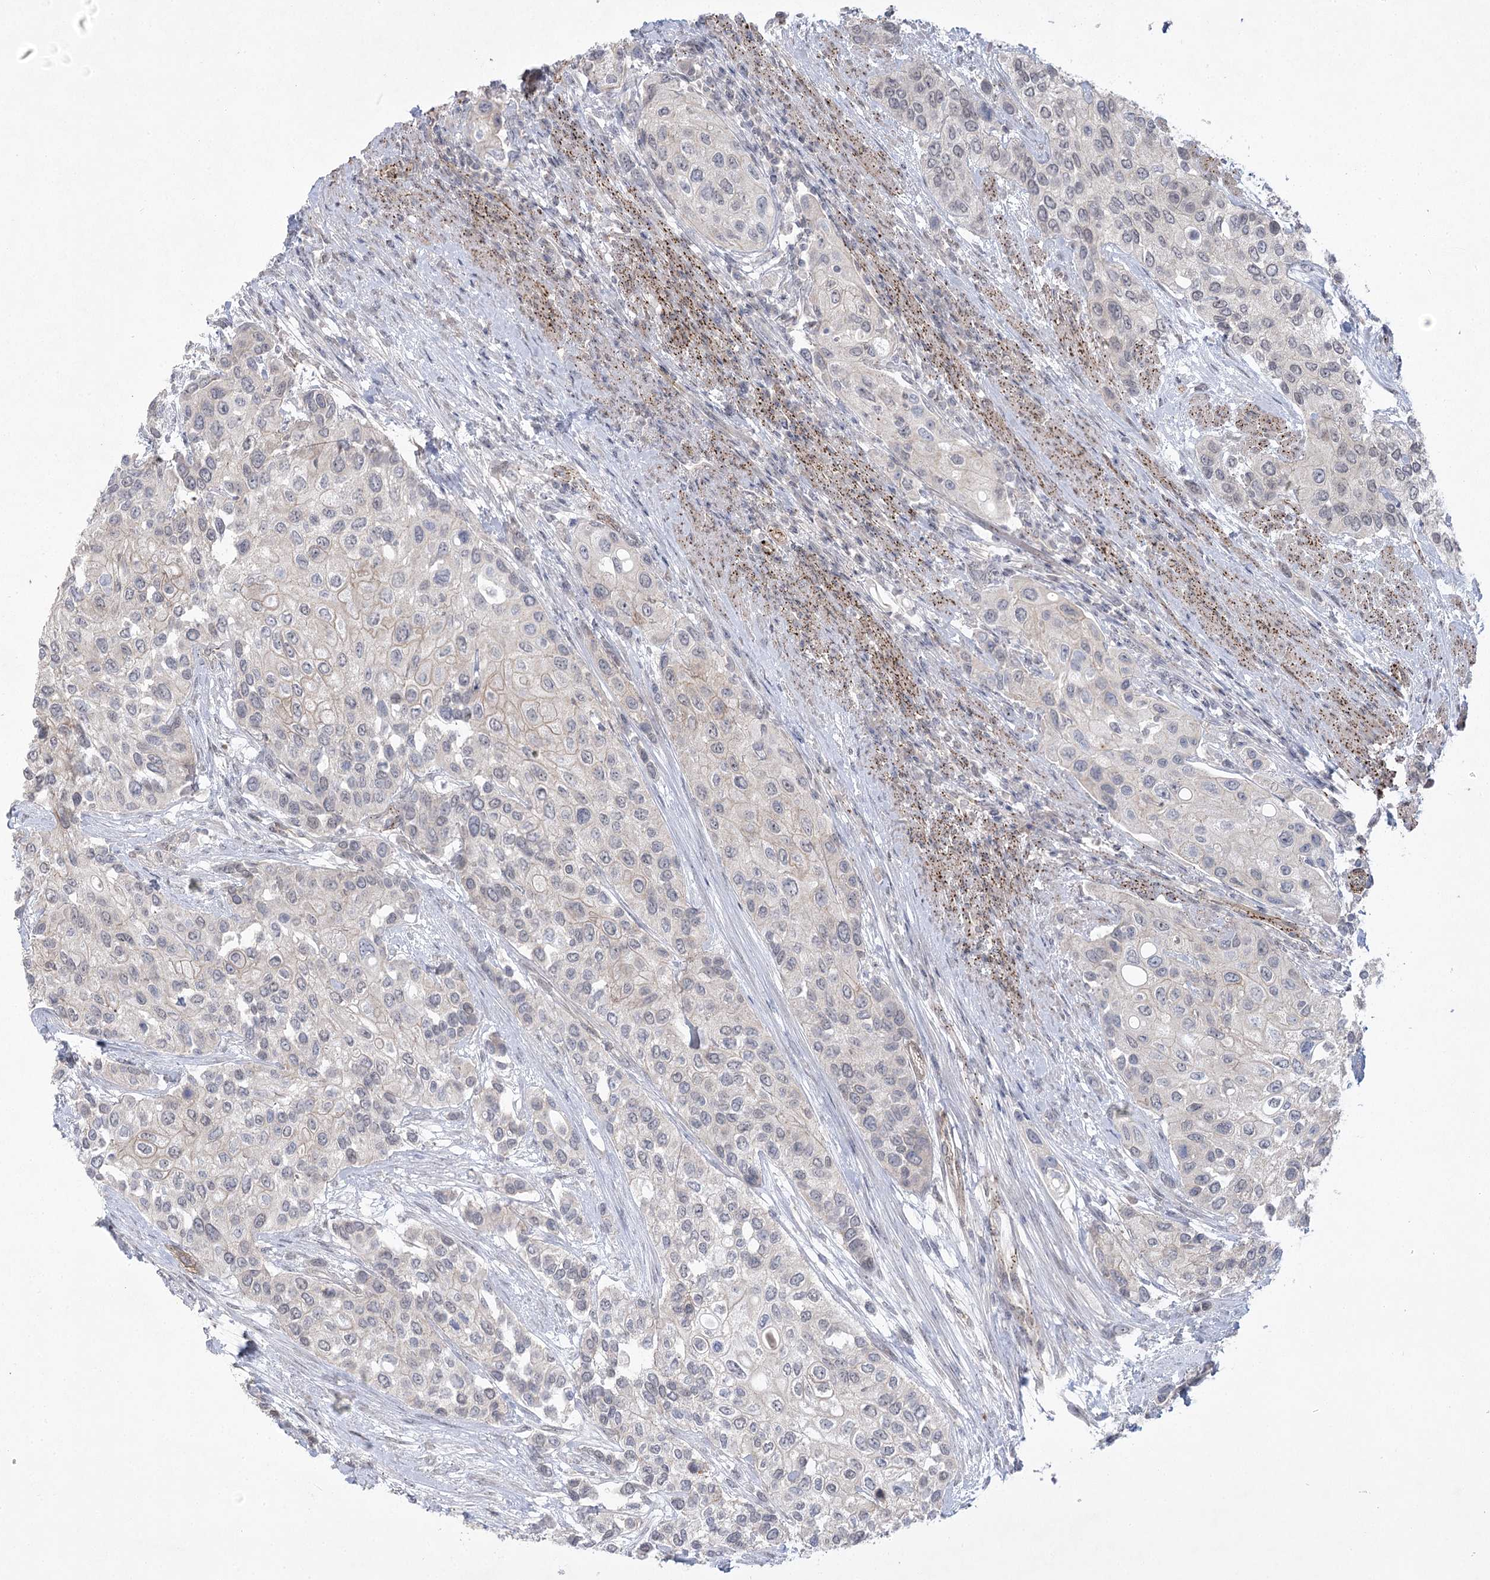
{"staining": {"intensity": "negative", "quantity": "none", "location": "none"}, "tissue": "urothelial cancer", "cell_type": "Tumor cells", "image_type": "cancer", "snomed": [{"axis": "morphology", "description": "Normal tissue, NOS"}, {"axis": "morphology", "description": "Urothelial carcinoma, High grade"}, {"axis": "topography", "description": "Vascular tissue"}, {"axis": "topography", "description": "Urinary bladder"}], "caption": "Urothelial carcinoma (high-grade) was stained to show a protein in brown. There is no significant expression in tumor cells.", "gene": "AMTN", "patient": {"sex": "female", "age": 56}}